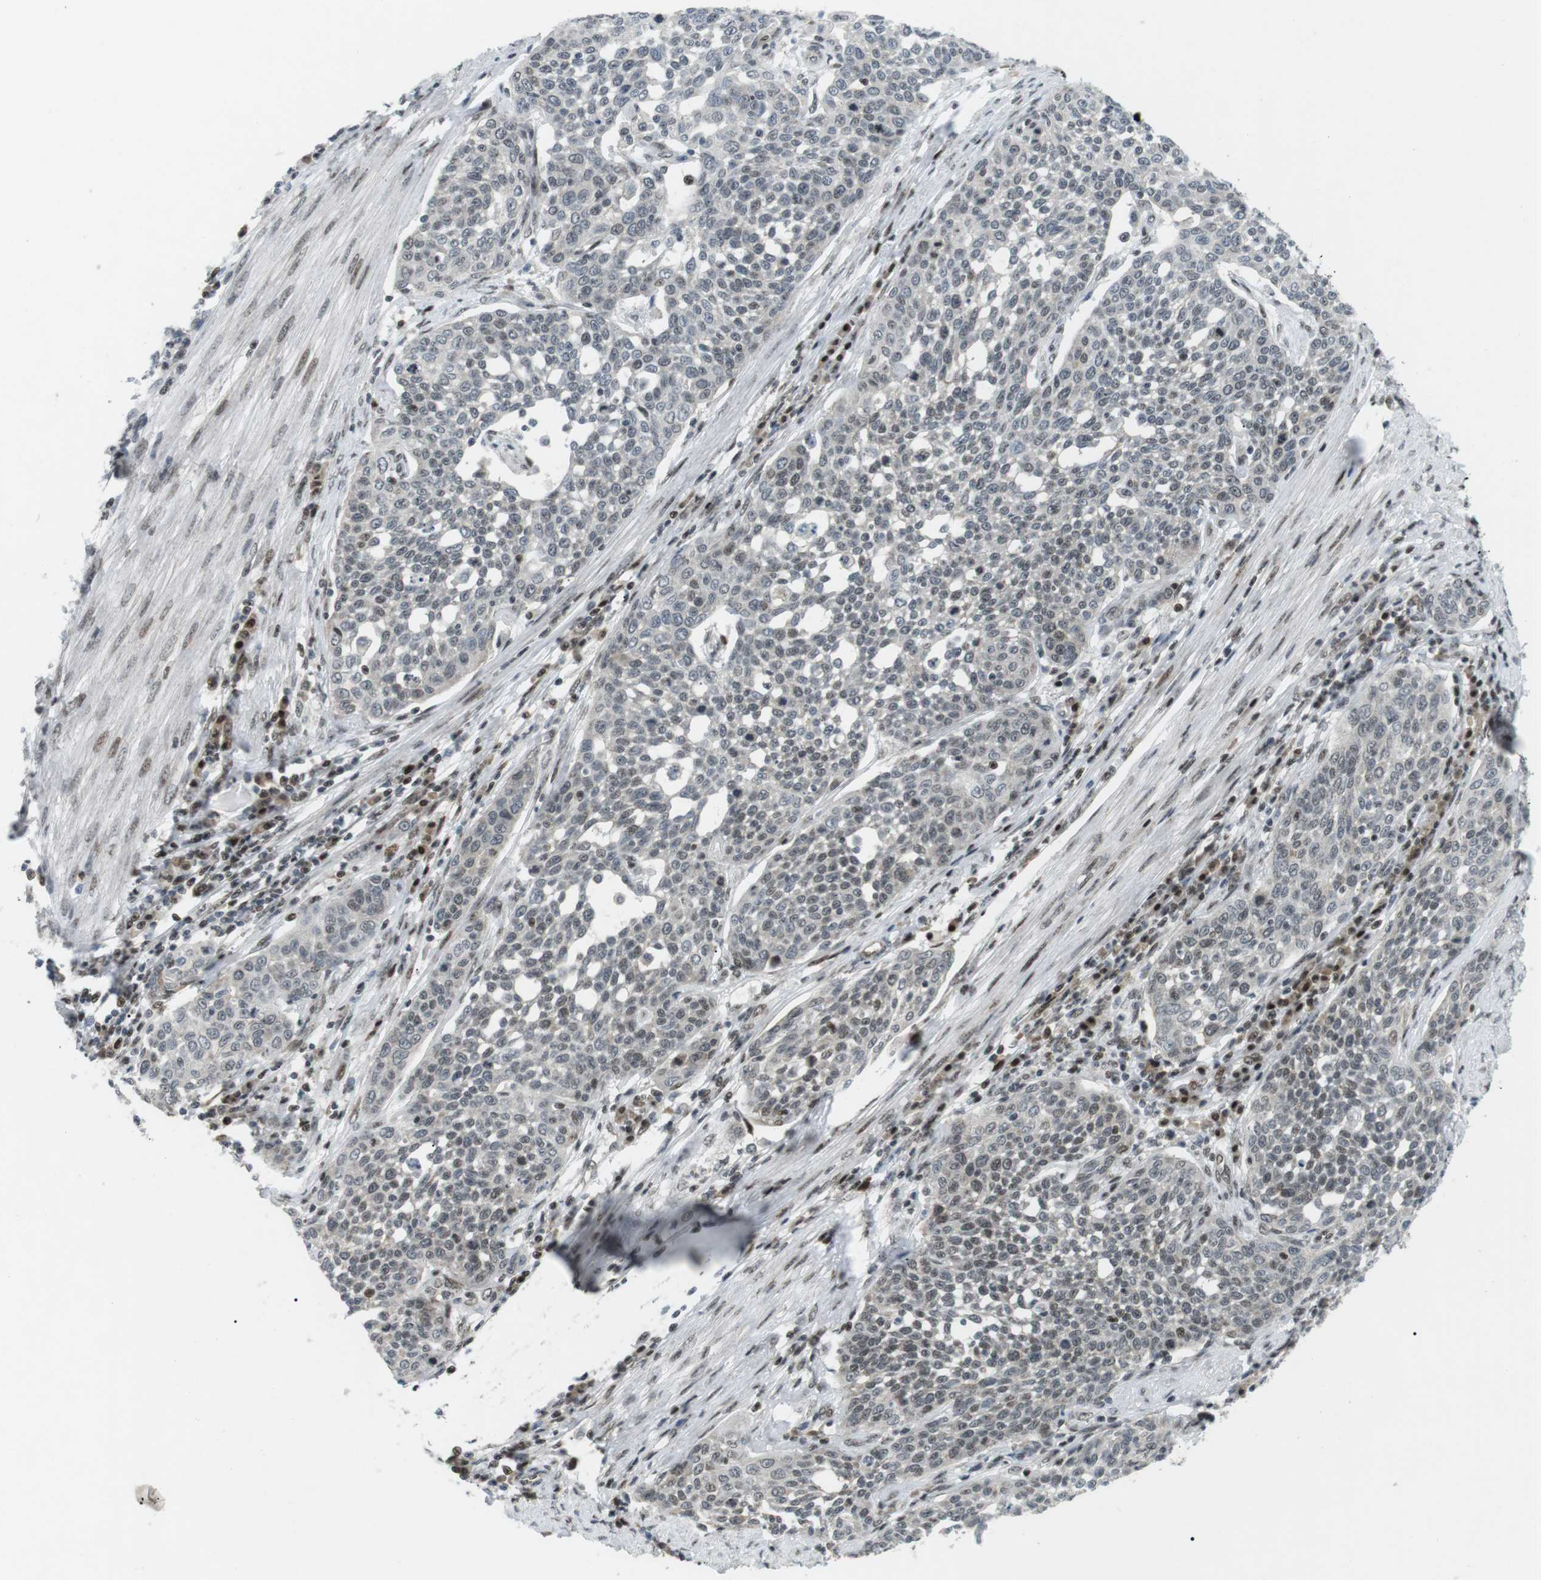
{"staining": {"intensity": "moderate", "quantity": "<25%", "location": "nuclear"}, "tissue": "cervical cancer", "cell_type": "Tumor cells", "image_type": "cancer", "snomed": [{"axis": "morphology", "description": "Squamous cell carcinoma, NOS"}, {"axis": "topography", "description": "Cervix"}], "caption": "Squamous cell carcinoma (cervical) tissue displays moderate nuclear expression in approximately <25% of tumor cells, visualized by immunohistochemistry.", "gene": "CDC27", "patient": {"sex": "female", "age": 34}}